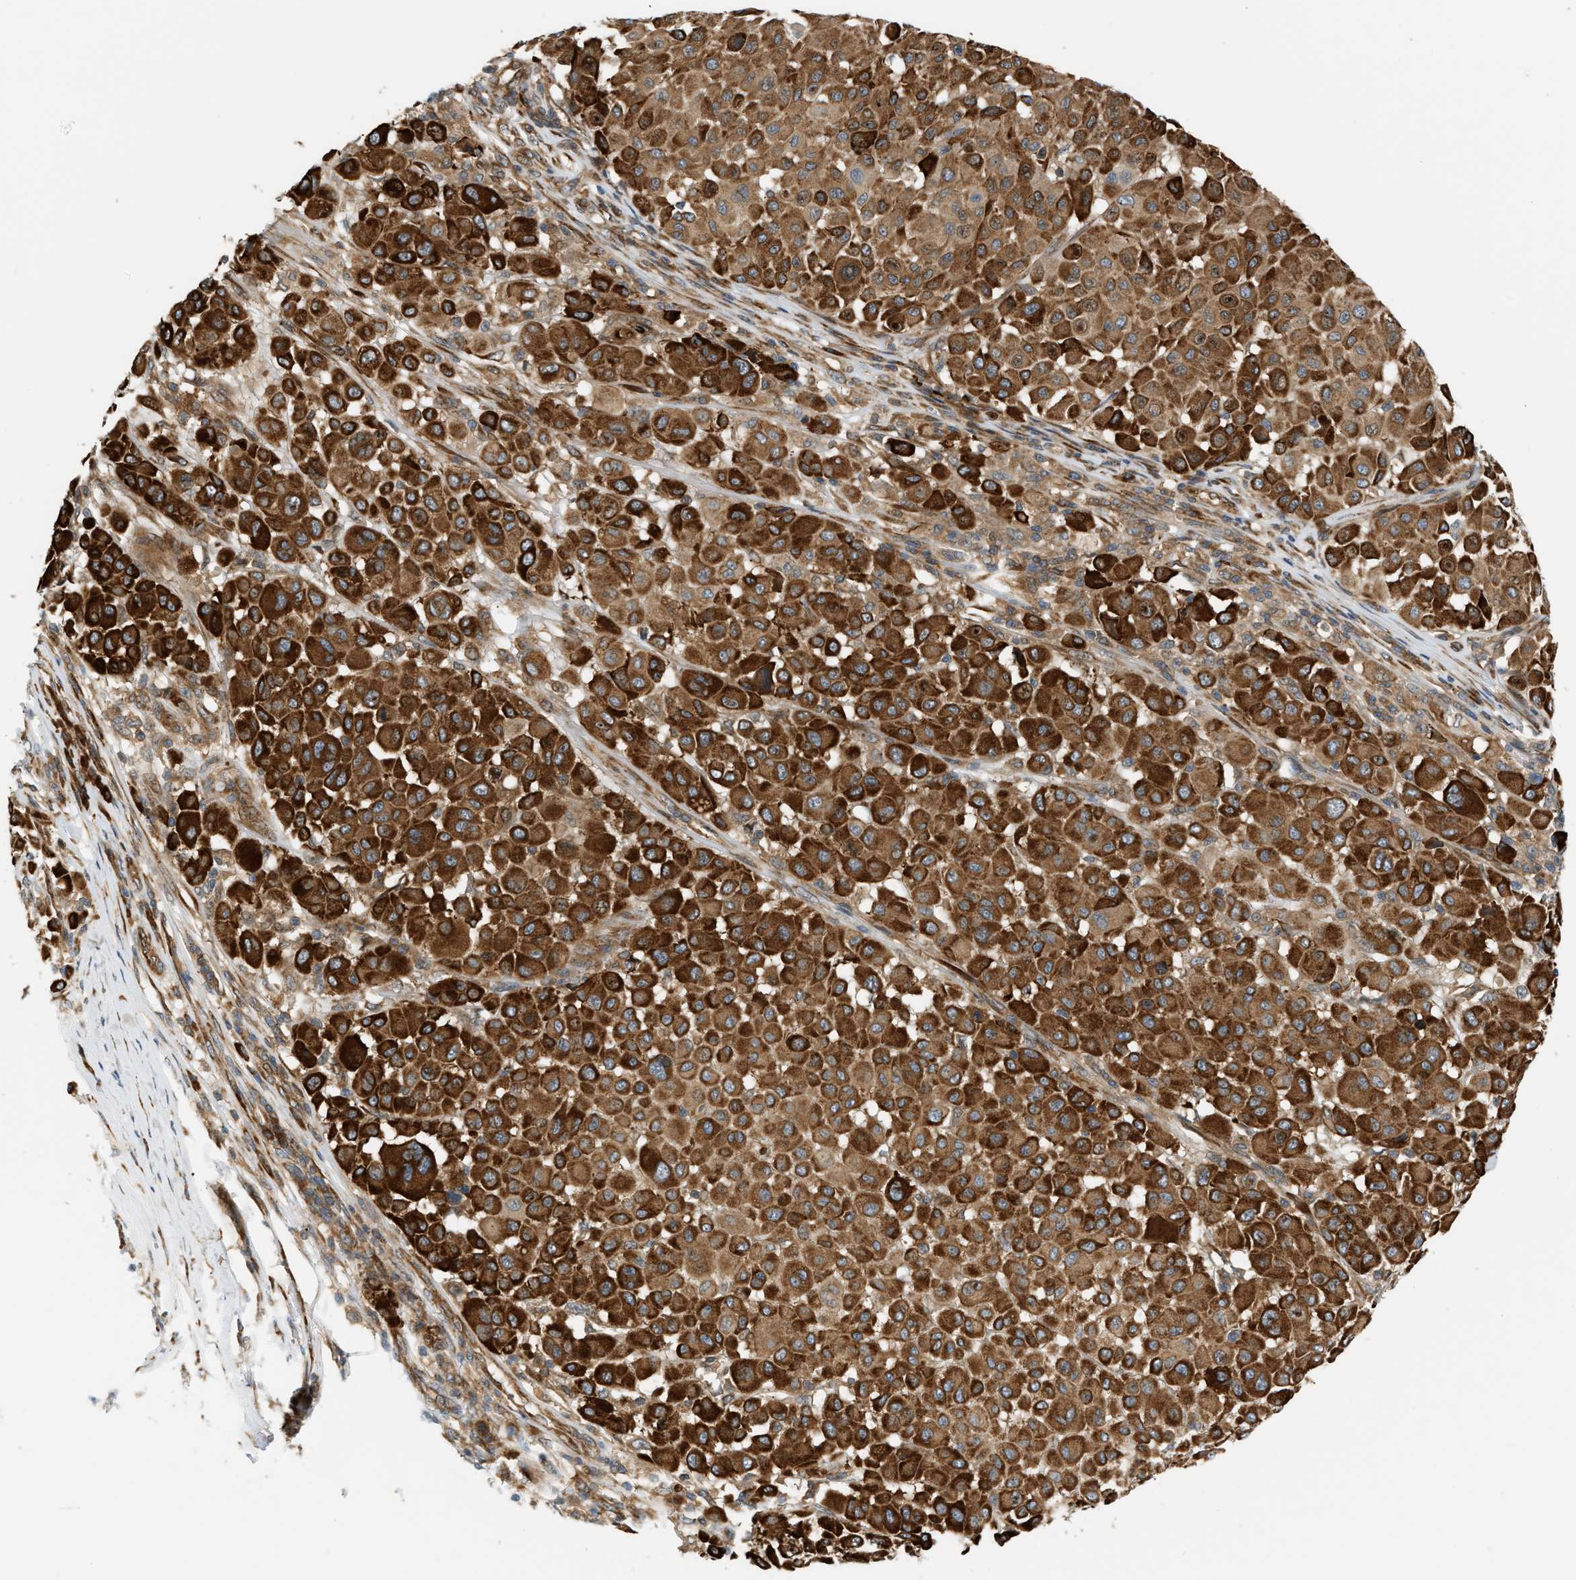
{"staining": {"intensity": "strong", "quantity": ">75%", "location": "cytoplasmic/membranous"}, "tissue": "melanoma", "cell_type": "Tumor cells", "image_type": "cancer", "snomed": [{"axis": "morphology", "description": "Malignant melanoma, Metastatic site"}, {"axis": "topography", "description": "Soft tissue"}], "caption": "Brown immunohistochemical staining in human melanoma displays strong cytoplasmic/membranous positivity in approximately >75% of tumor cells.", "gene": "PLCG2", "patient": {"sex": "male", "age": 41}}